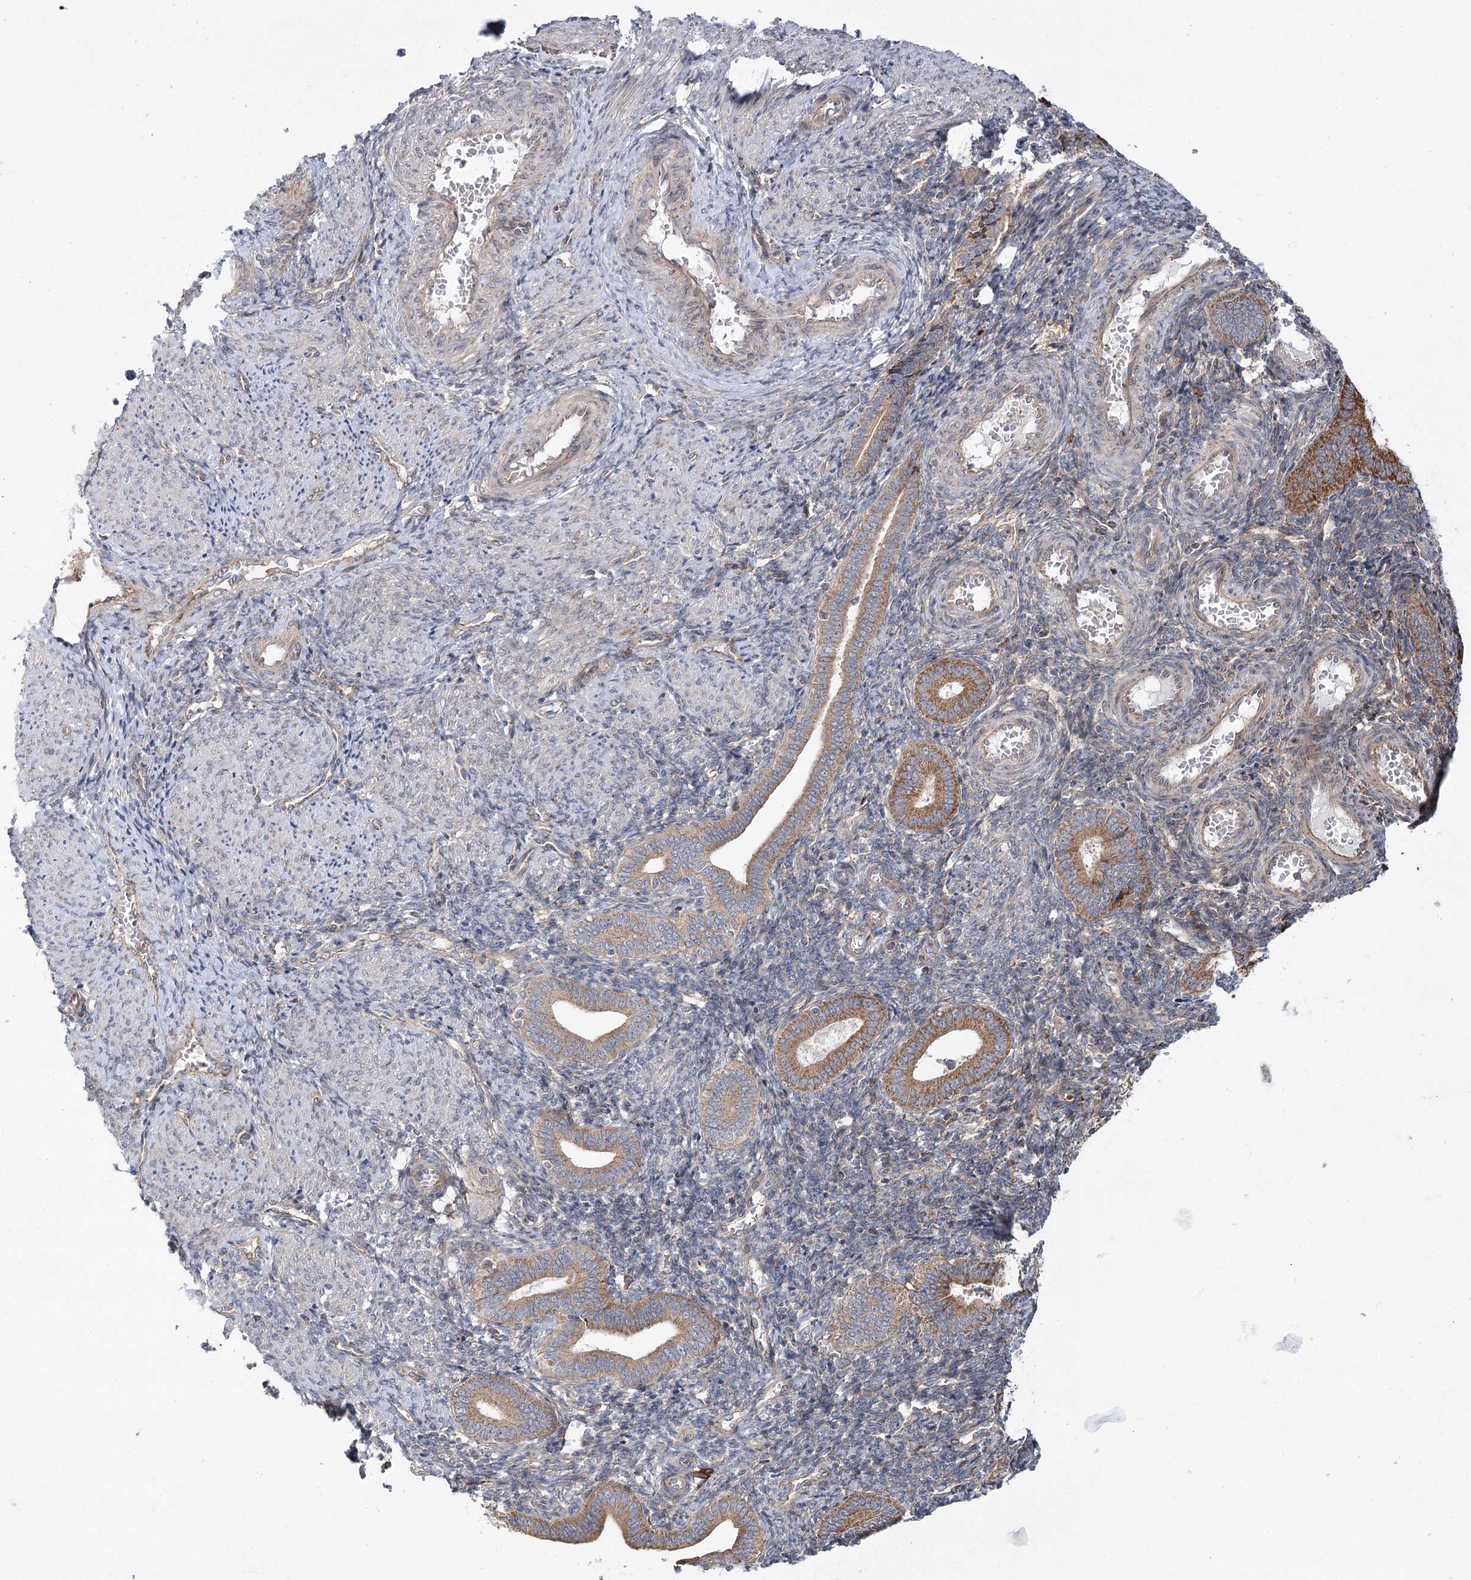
{"staining": {"intensity": "negative", "quantity": "none", "location": "none"}, "tissue": "endometrium", "cell_type": "Cells in endometrial stroma", "image_type": "normal", "snomed": [{"axis": "morphology", "description": "Normal tissue, NOS"}, {"axis": "topography", "description": "Uterus"}, {"axis": "topography", "description": "Endometrium"}], "caption": "This is an immunohistochemistry (IHC) histopathology image of normal human endometrium. There is no expression in cells in endometrial stroma.", "gene": "ZFYVE16", "patient": {"sex": "female", "age": 33}}